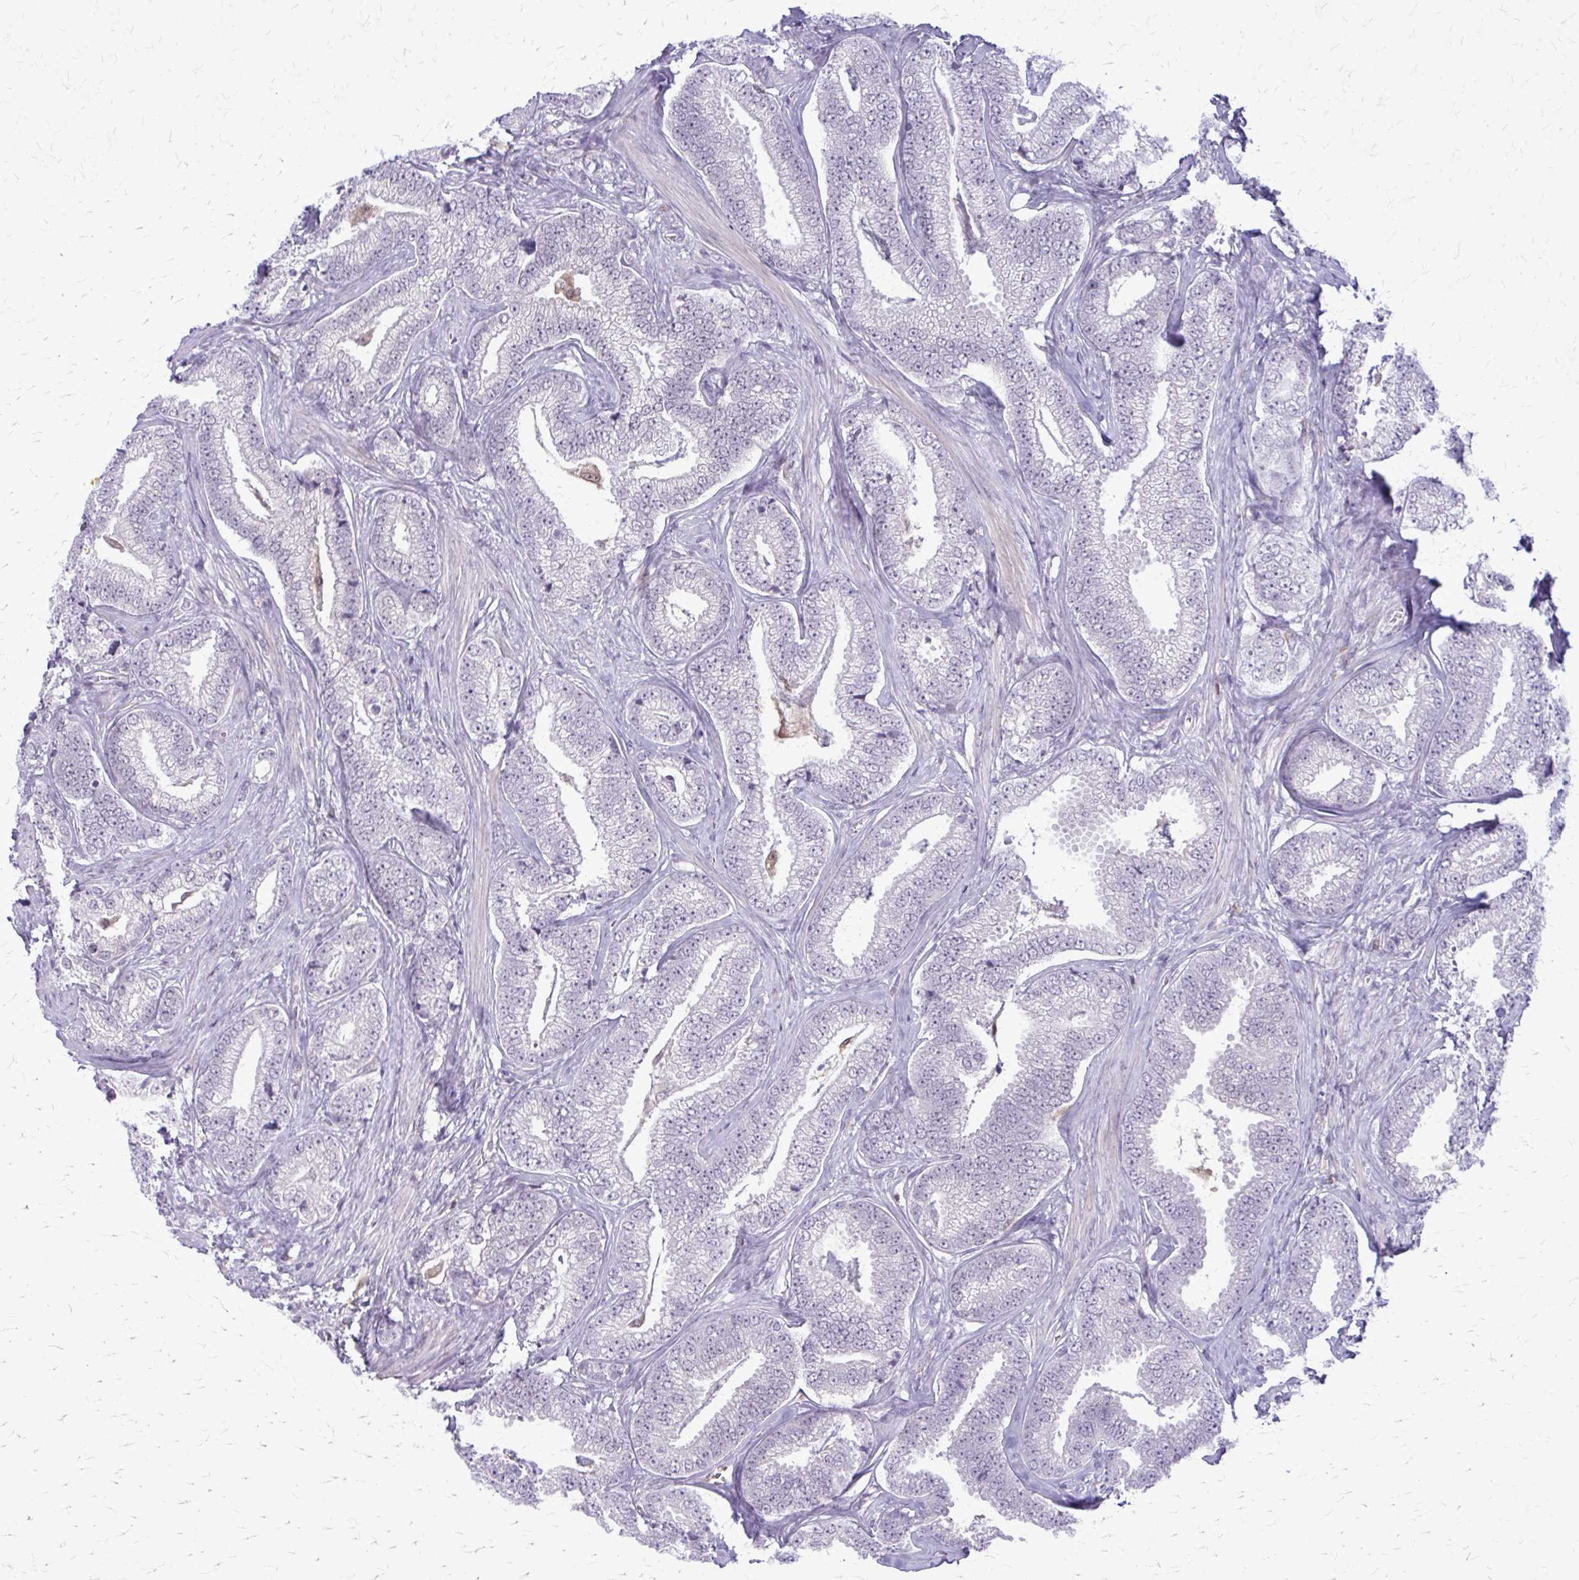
{"staining": {"intensity": "negative", "quantity": "none", "location": "none"}, "tissue": "prostate cancer", "cell_type": "Tumor cells", "image_type": "cancer", "snomed": [{"axis": "morphology", "description": "Adenocarcinoma, Low grade"}, {"axis": "topography", "description": "Prostate"}], "caption": "Protein analysis of prostate cancer (low-grade adenocarcinoma) shows no significant positivity in tumor cells.", "gene": "GLRX", "patient": {"sex": "male", "age": 63}}